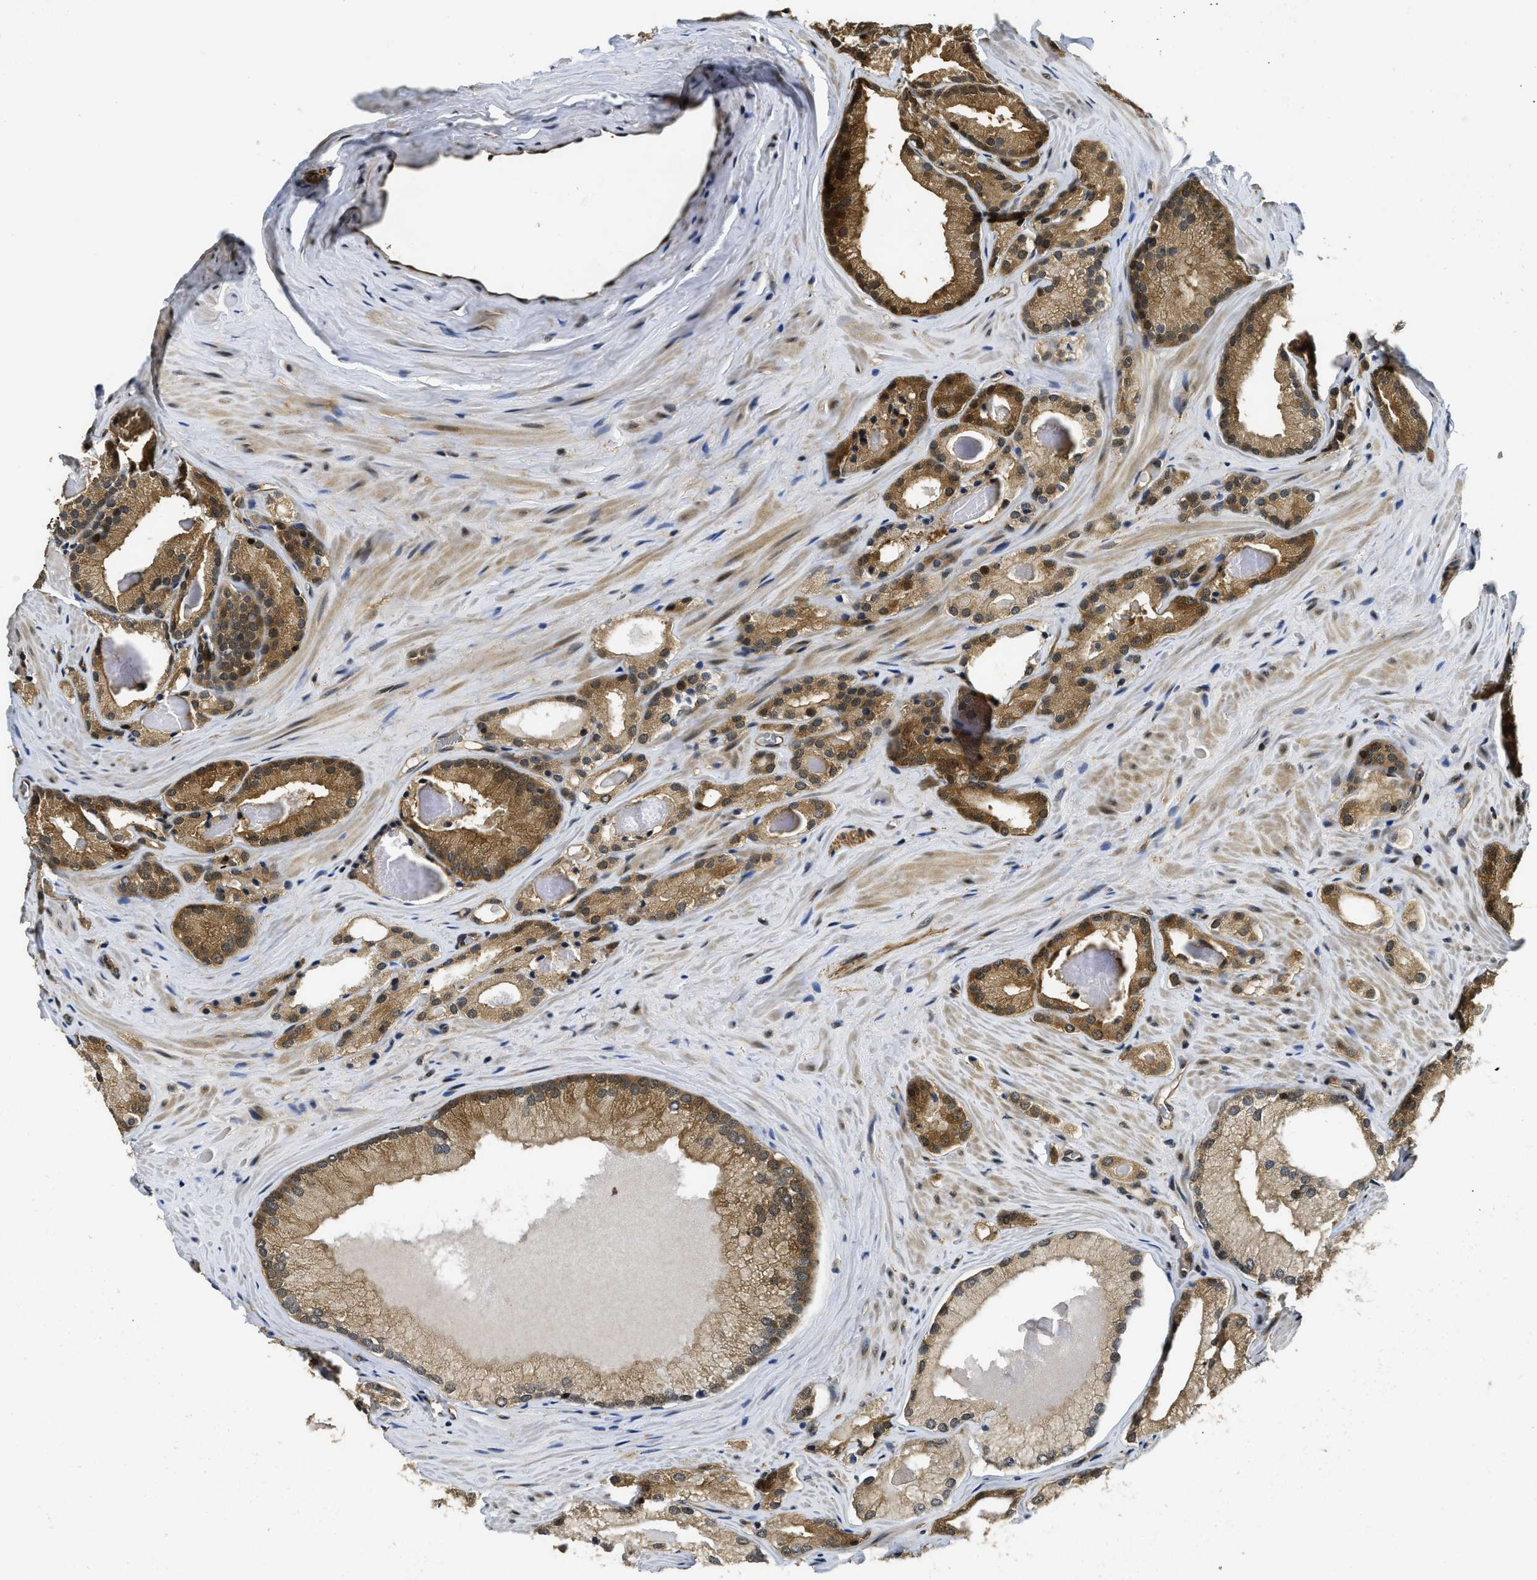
{"staining": {"intensity": "moderate", "quantity": ">75%", "location": "cytoplasmic/membranous"}, "tissue": "prostate cancer", "cell_type": "Tumor cells", "image_type": "cancer", "snomed": [{"axis": "morphology", "description": "Adenocarcinoma, Low grade"}, {"axis": "topography", "description": "Prostate"}], "caption": "Tumor cells display medium levels of moderate cytoplasmic/membranous staining in about >75% of cells in prostate cancer (low-grade adenocarcinoma).", "gene": "ADSL", "patient": {"sex": "male", "age": 65}}